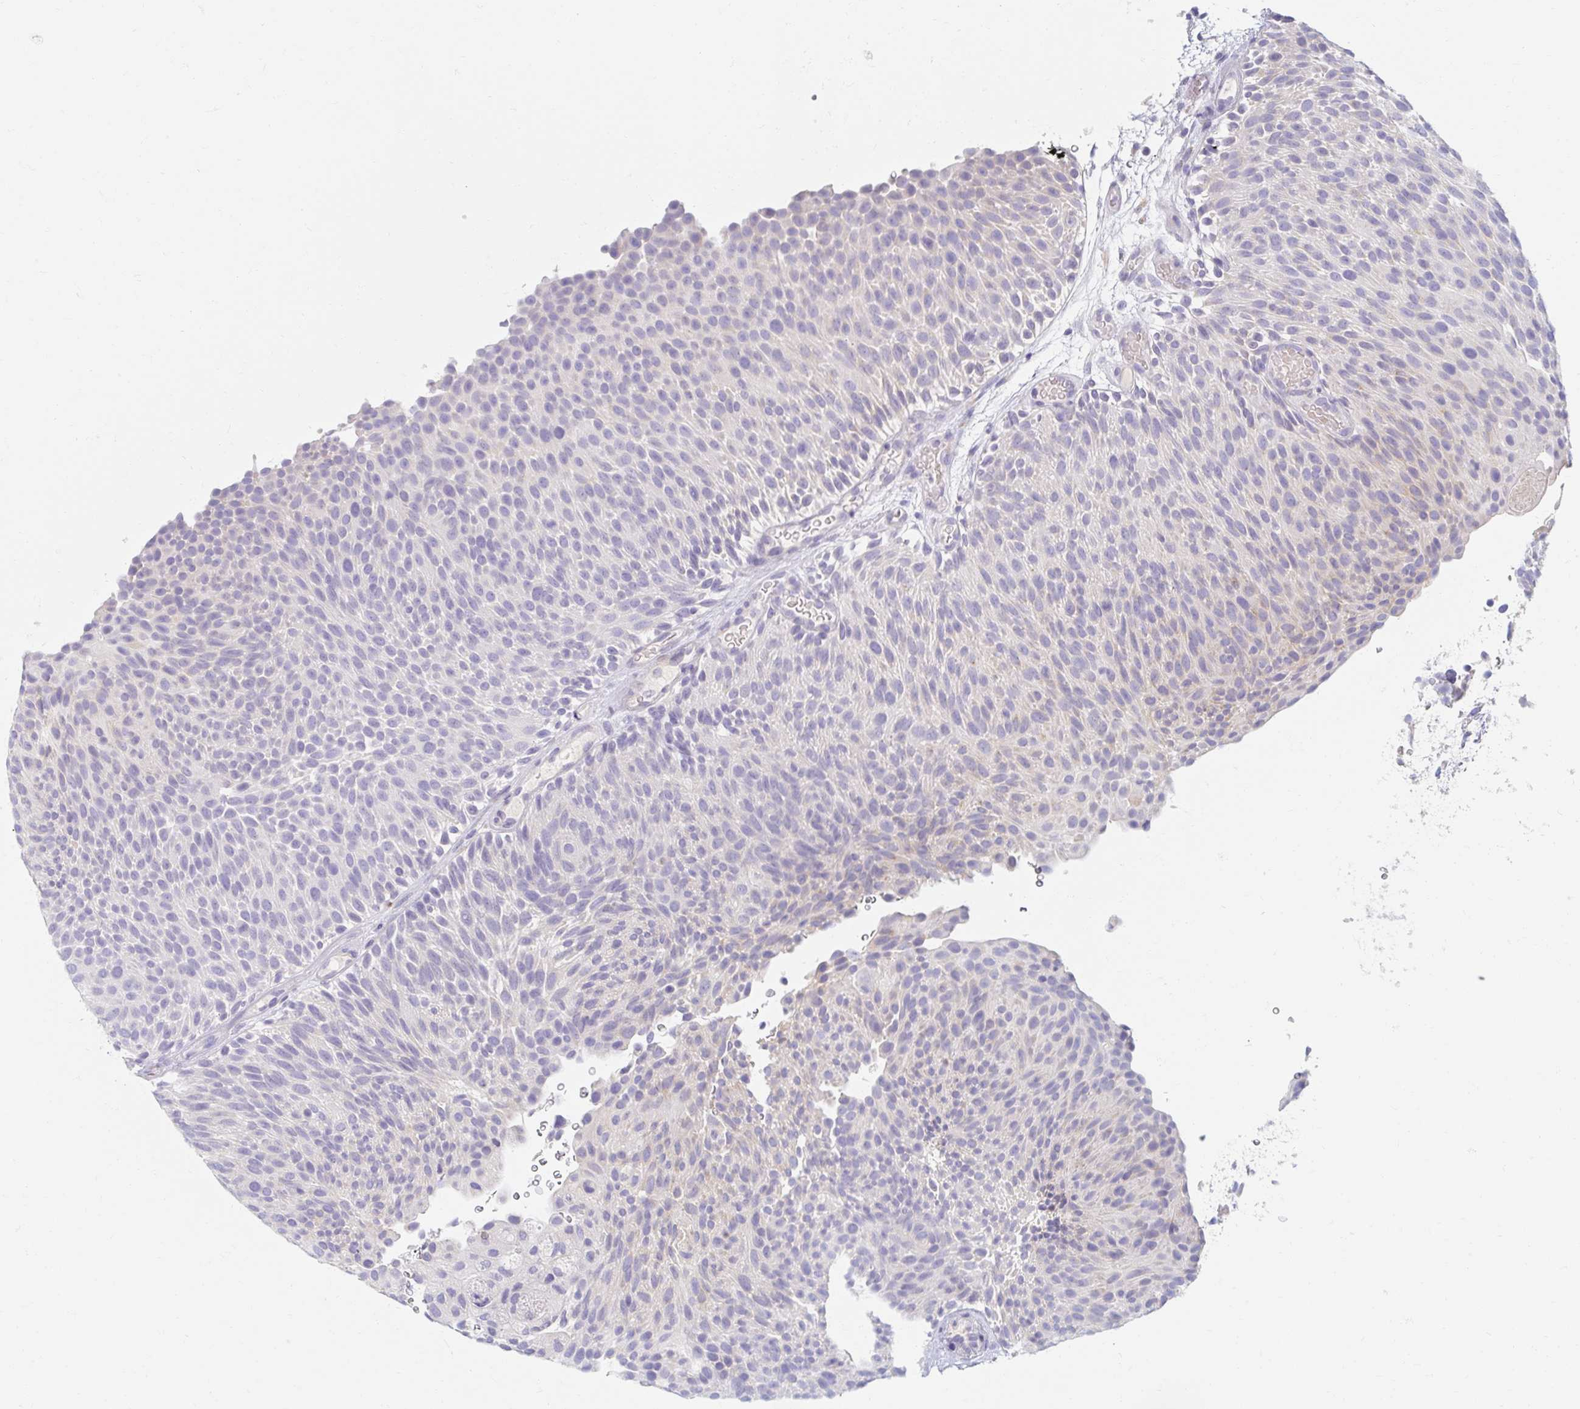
{"staining": {"intensity": "negative", "quantity": "none", "location": "none"}, "tissue": "urothelial cancer", "cell_type": "Tumor cells", "image_type": "cancer", "snomed": [{"axis": "morphology", "description": "Urothelial carcinoma, Low grade"}, {"axis": "topography", "description": "Urinary bladder"}], "caption": "Immunohistochemistry (IHC) of urothelial cancer reveals no staining in tumor cells.", "gene": "MYLK2", "patient": {"sex": "male", "age": 78}}